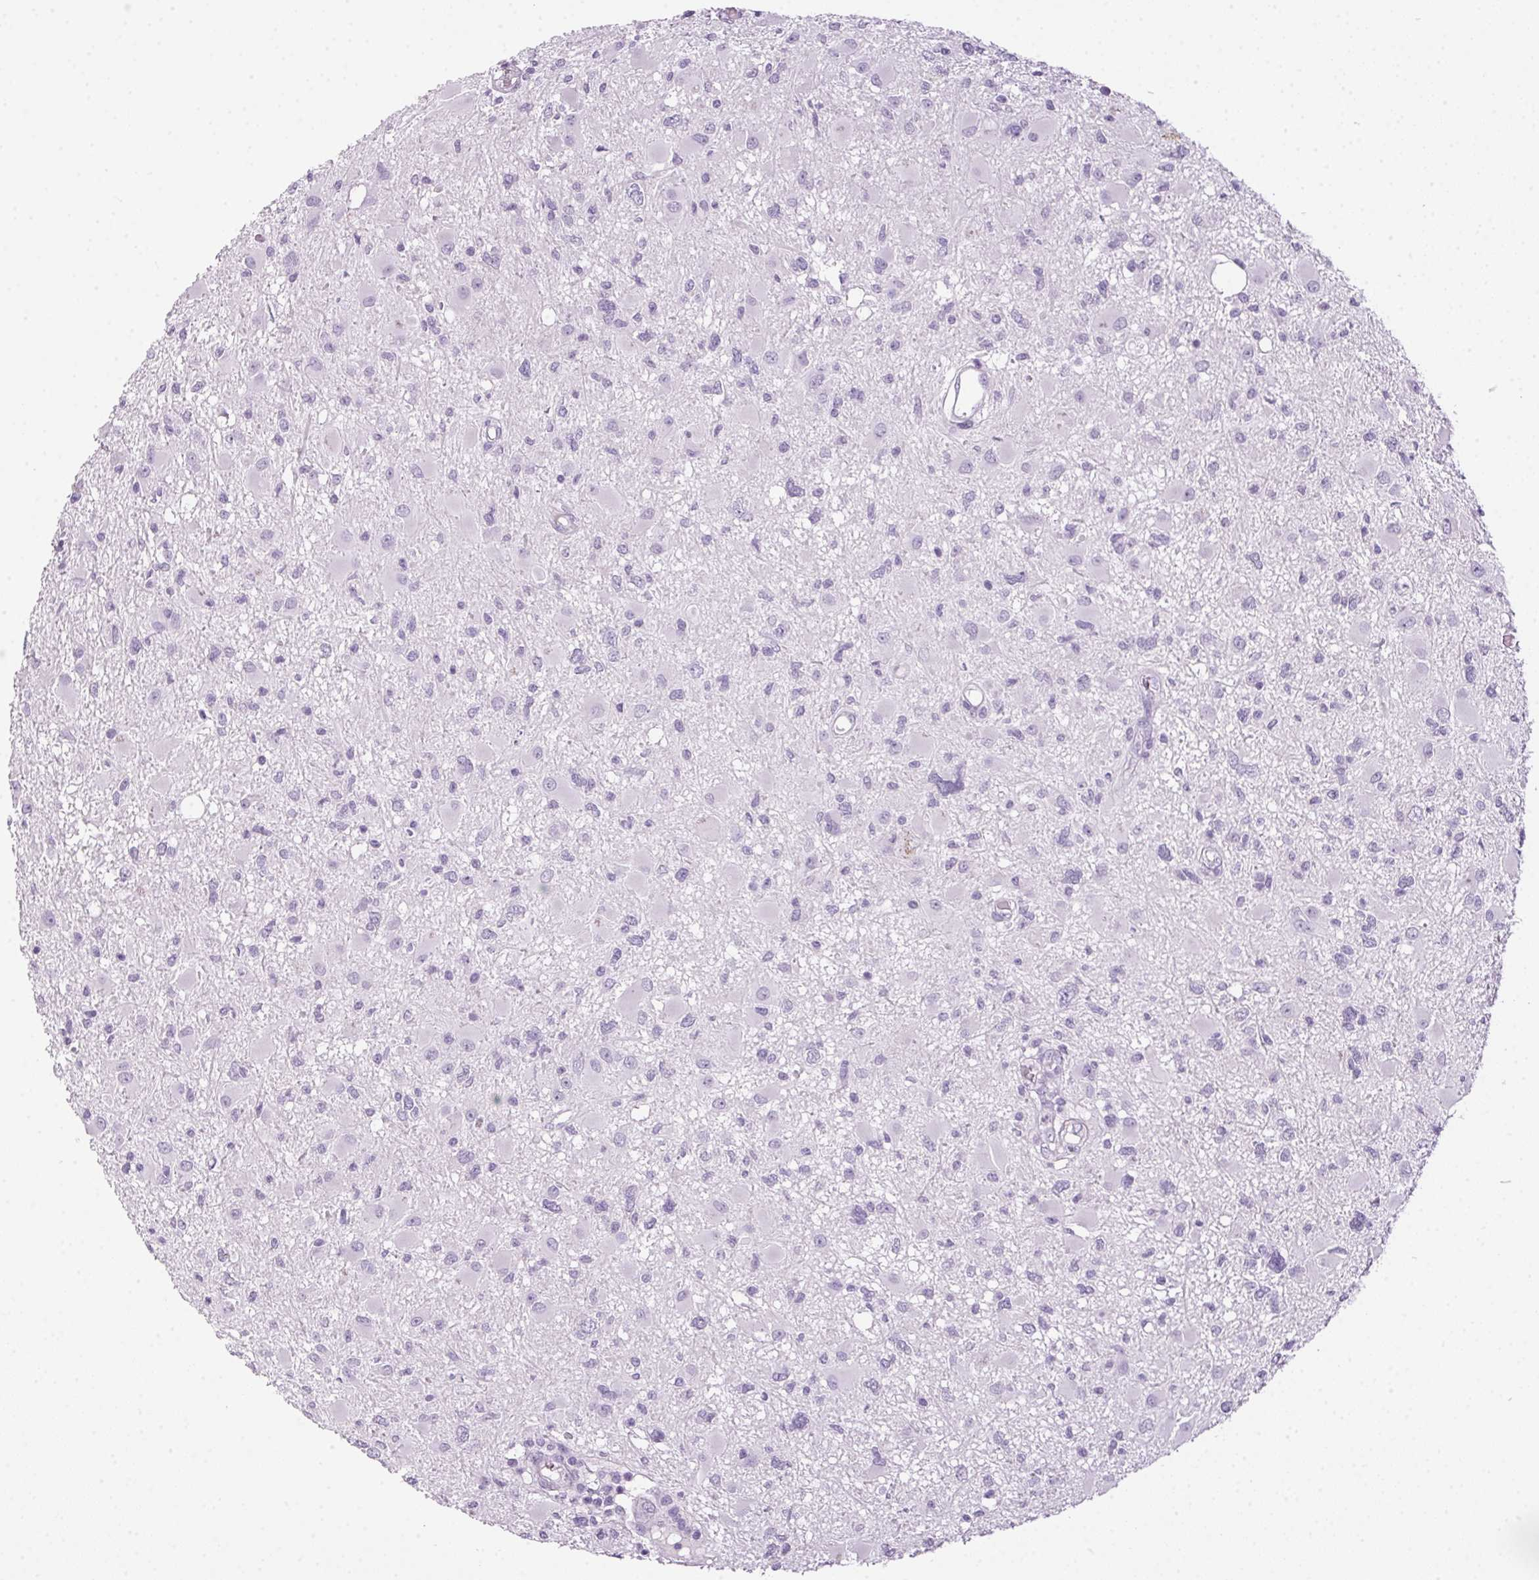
{"staining": {"intensity": "negative", "quantity": "none", "location": "none"}, "tissue": "glioma", "cell_type": "Tumor cells", "image_type": "cancer", "snomed": [{"axis": "morphology", "description": "Glioma, malignant, High grade"}, {"axis": "topography", "description": "Brain"}], "caption": "A photomicrograph of human glioma is negative for staining in tumor cells. Brightfield microscopy of immunohistochemistry (IHC) stained with DAB (3,3'-diaminobenzidine) (brown) and hematoxylin (blue), captured at high magnification.", "gene": "POPDC2", "patient": {"sex": "male", "age": 54}}